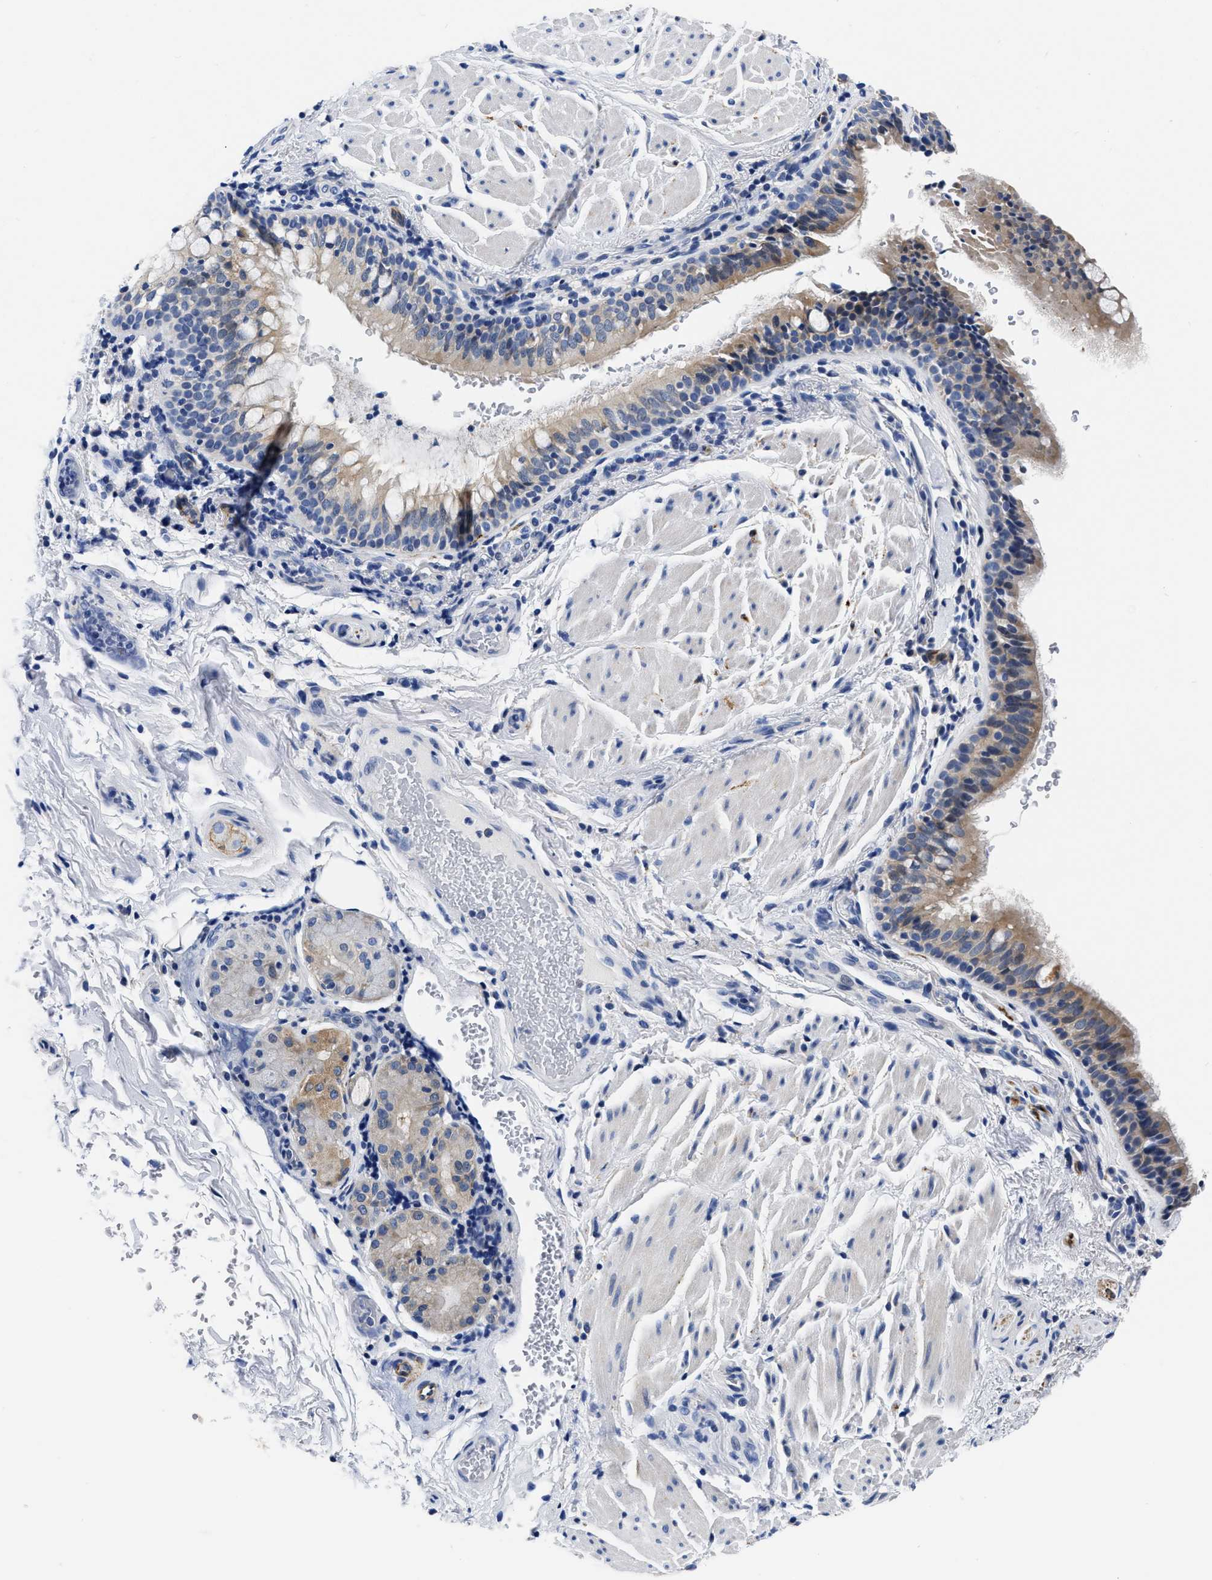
{"staining": {"intensity": "moderate", "quantity": ">75%", "location": "cytoplasmic/membranous"}, "tissue": "bronchus", "cell_type": "Respiratory epithelial cells", "image_type": "normal", "snomed": [{"axis": "morphology", "description": "Normal tissue, NOS"}, {"axis": "morphology", "description": "Inflammation, NOS"}, {"axis": "topography", "description": "Cartilage tissue"}, {"axis": "topography", "description": "Bronchus"}], "caption": "Immunohistochemistry image of normal human bronchus stained for a protein (brown), which exhibits medium levels of moderate cytoplasmic/membranous expression in about >75% of respiratory epithelial cells.", "gene": "SLC35F1", "patient": {"sex": "male", "age": 77}}